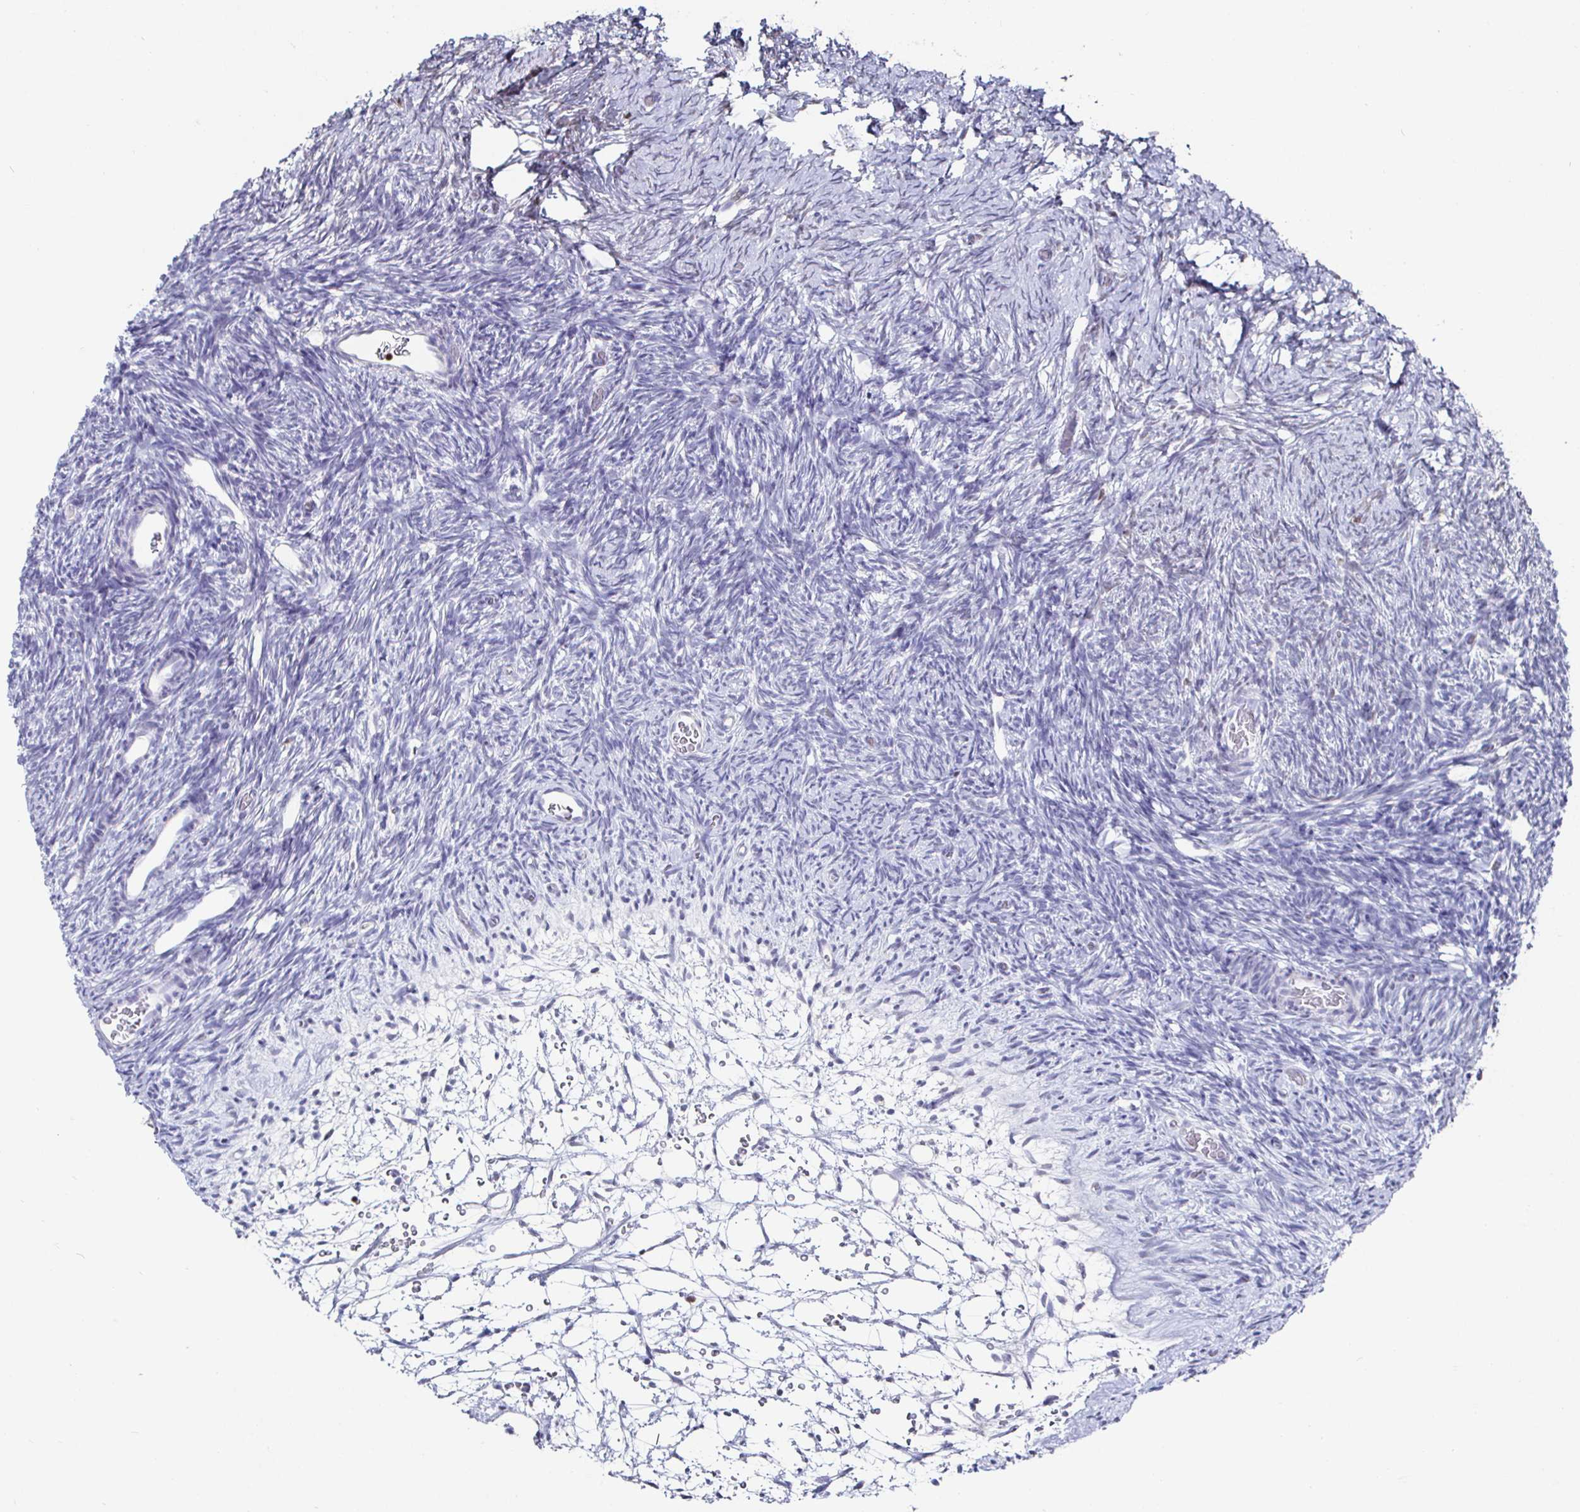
{"staining": {"intensity": "negative", "quantity": "none", "location": "none"}, "tissue": "ovary", "cell_type": "Ovarian stroma cells", "image_type": "normal", "snomed": [{"axis": "morphology", "description": "Normal tissue, NOS"}, {"axis": "topography", "description": "Ovary"}], "caption": "An immunohistochemistry (IHC) histopathology image of unremarkable ovary is shown. There is no staining in ovarian stroma cells of ovary.", "gene": "RUNX2", "patient": {"sex": "female", "age": 39}}